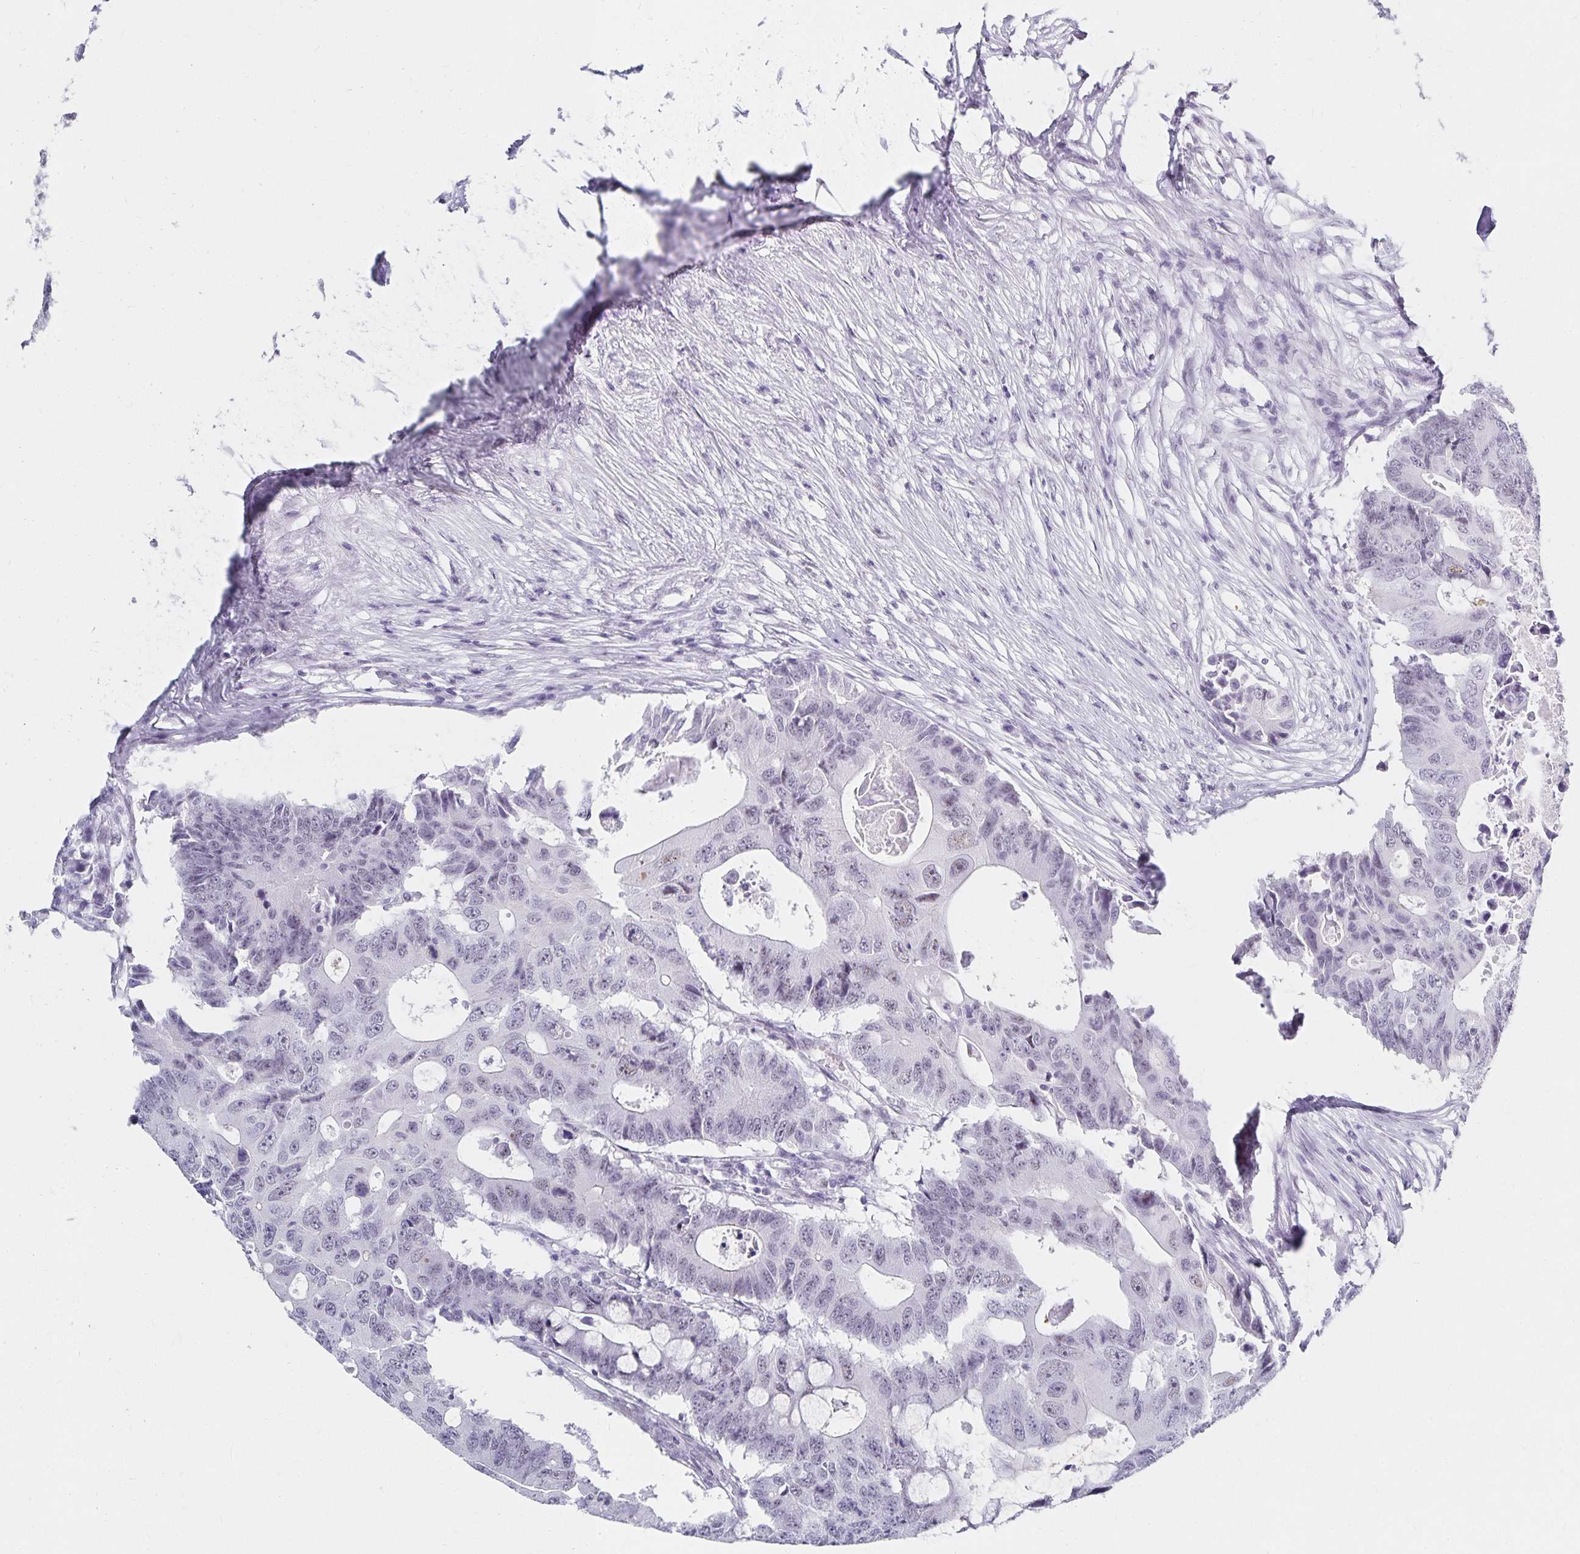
{"staining": {"intensity": "negative", "quantity": "none", "location": "none"}, "tissue": "colorectal cancer", "cell_type": "Tumor cells", "image_type": "cancer", "snomed": [{"axis": "morphology", "description": "Adenocarcinoma, NOS"}, {"axis": "topography", "description": "Colon"}], "caption": "Image shows no protein staining in tumor cells of adenocarcinoma (colorectal) tissue.", "gene": "C20orf85", "patient": {"sex": "male", "age": 71}}